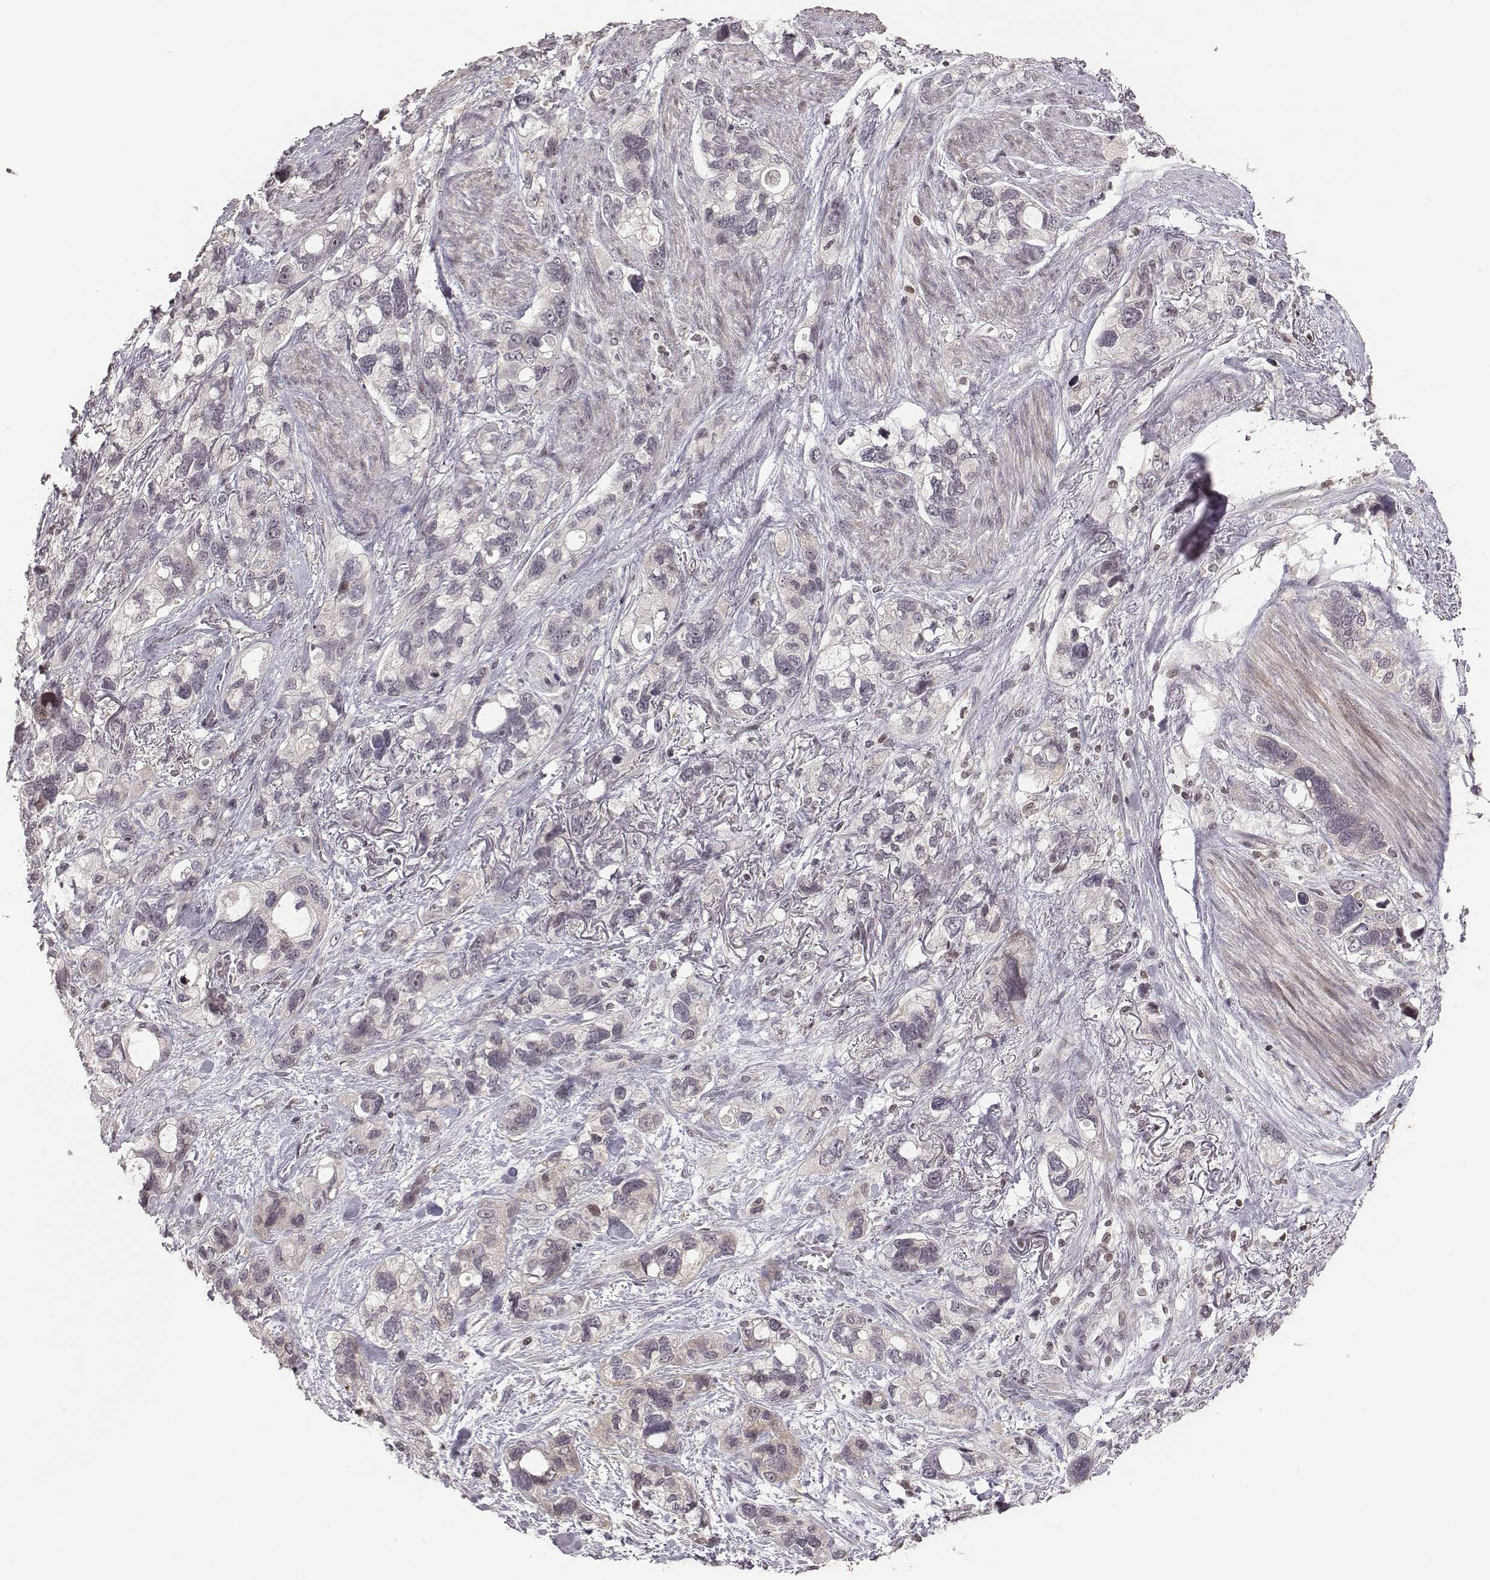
{"staining": {"intensity": "negative", "quantity": "none", "location": "none"}, "tissue": "stomach cancer", "cell_type": "Tumor cells", "image_type": "cancer", "snomed": [{"axis": "morphology", "description": "Adenocarcinoma, NOS"}, {"axis": "topography", "description": "Stomach, upper"}], "caption": "Stomach cancer was stained to show a protein in brown. There is no significant positivity in tumor cells. Brightfield microscopy of IHC stained with DAB (3,3'-diaminobenzidine) (brown) and hematoxylin (blue), captured at high magnification.", "gene": "GRM4", "patient": {"sex": "female", "age": 81}}